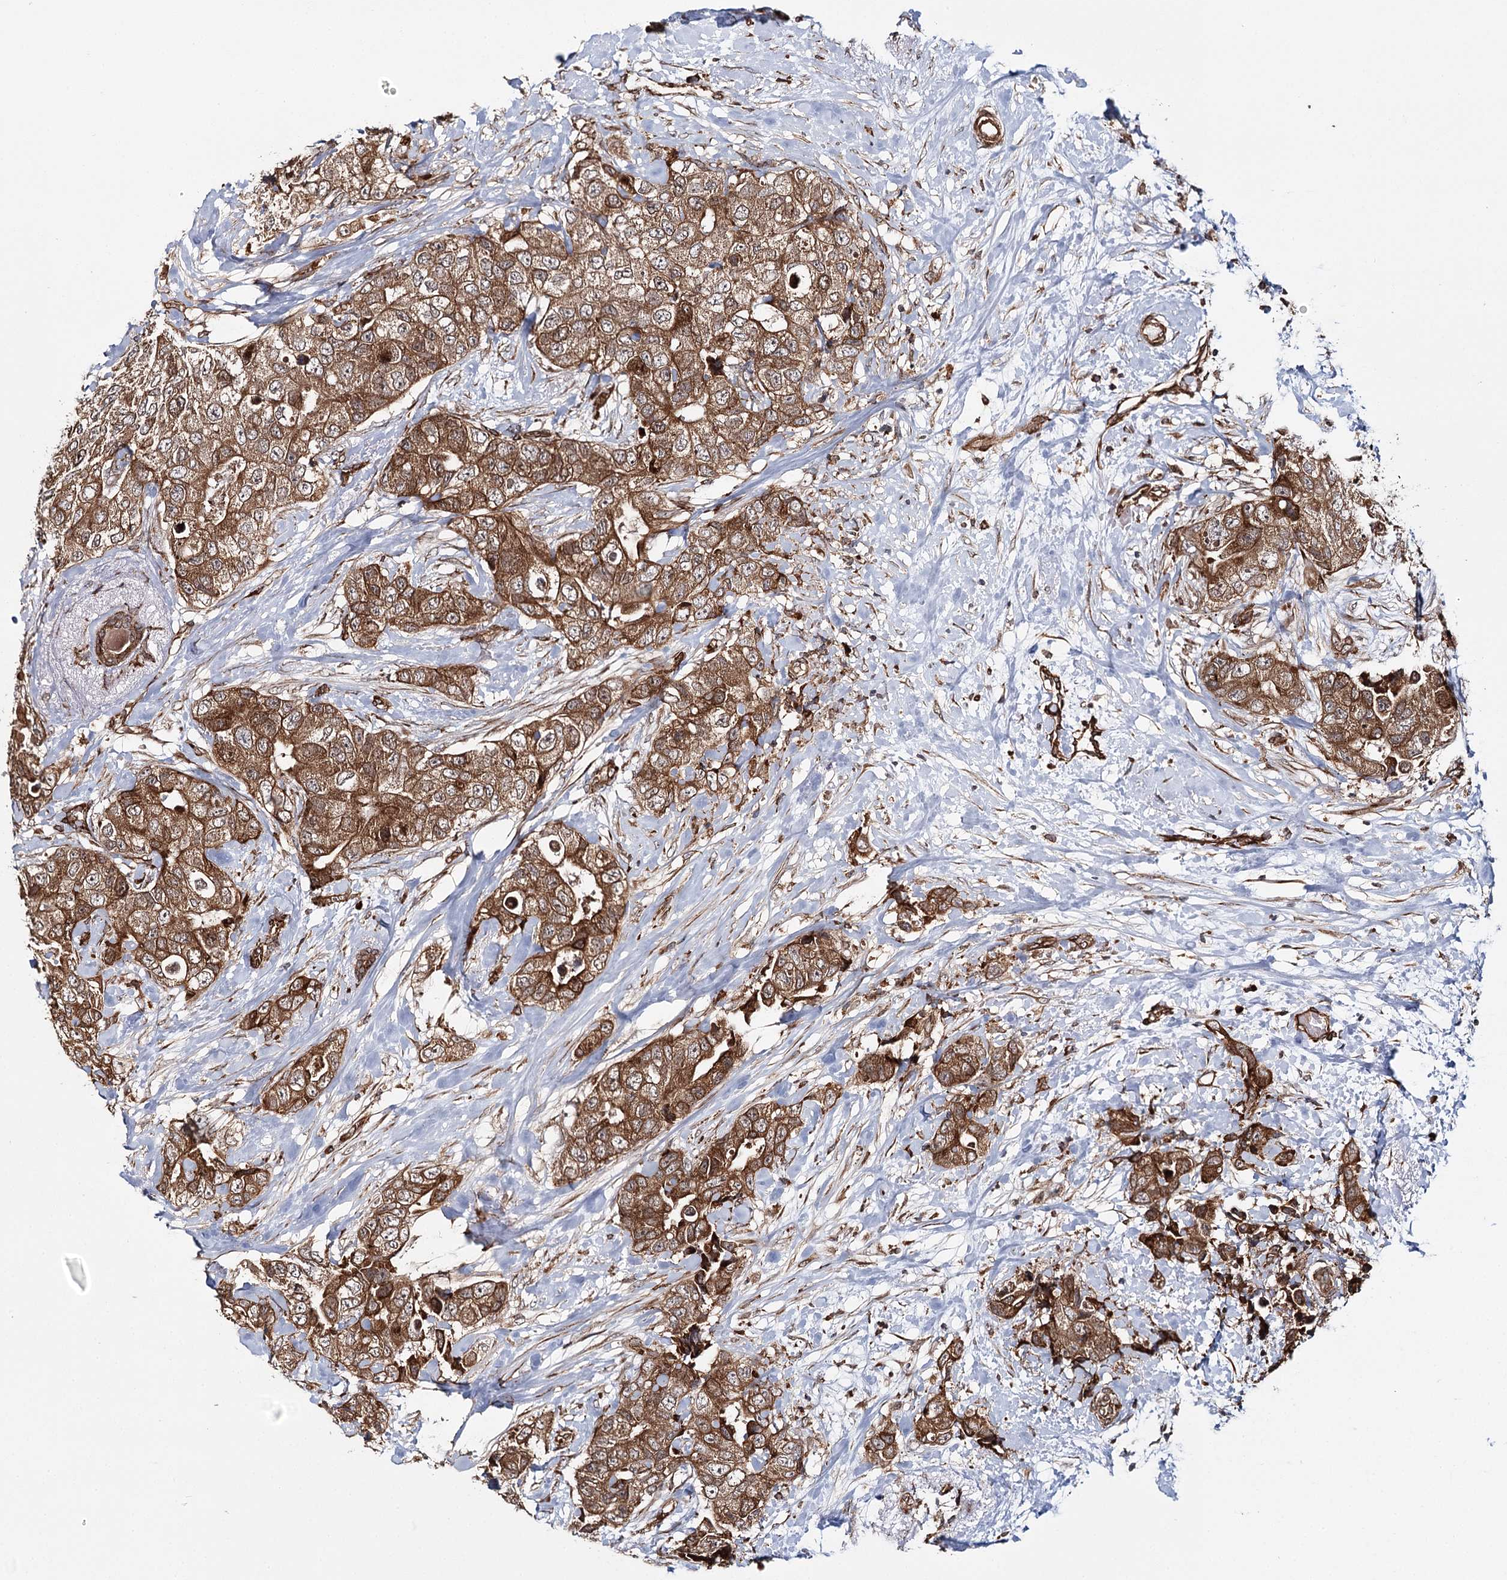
{"staining": {"intensity": "moderate", "quantity": ">75%", "location": "cytoplasmic/membranous"}, "tissue": "breast cancer", "cell_type": "Tumor cells", "image_type": "cancer", "snomed": [{"axis": "morphology", "description": "Duct carcinoma"}, {"axis": "topography", "description": "Breast"}], "caption": "Immunohistochemical staining of breast cancer (invasive ductal carcinoma) displays moderate cytoplasmic/membranous protein staining in about >75% of tumor cells.", "gene": "MKNK1", "patient": {"sex": "female", "age": 62}}